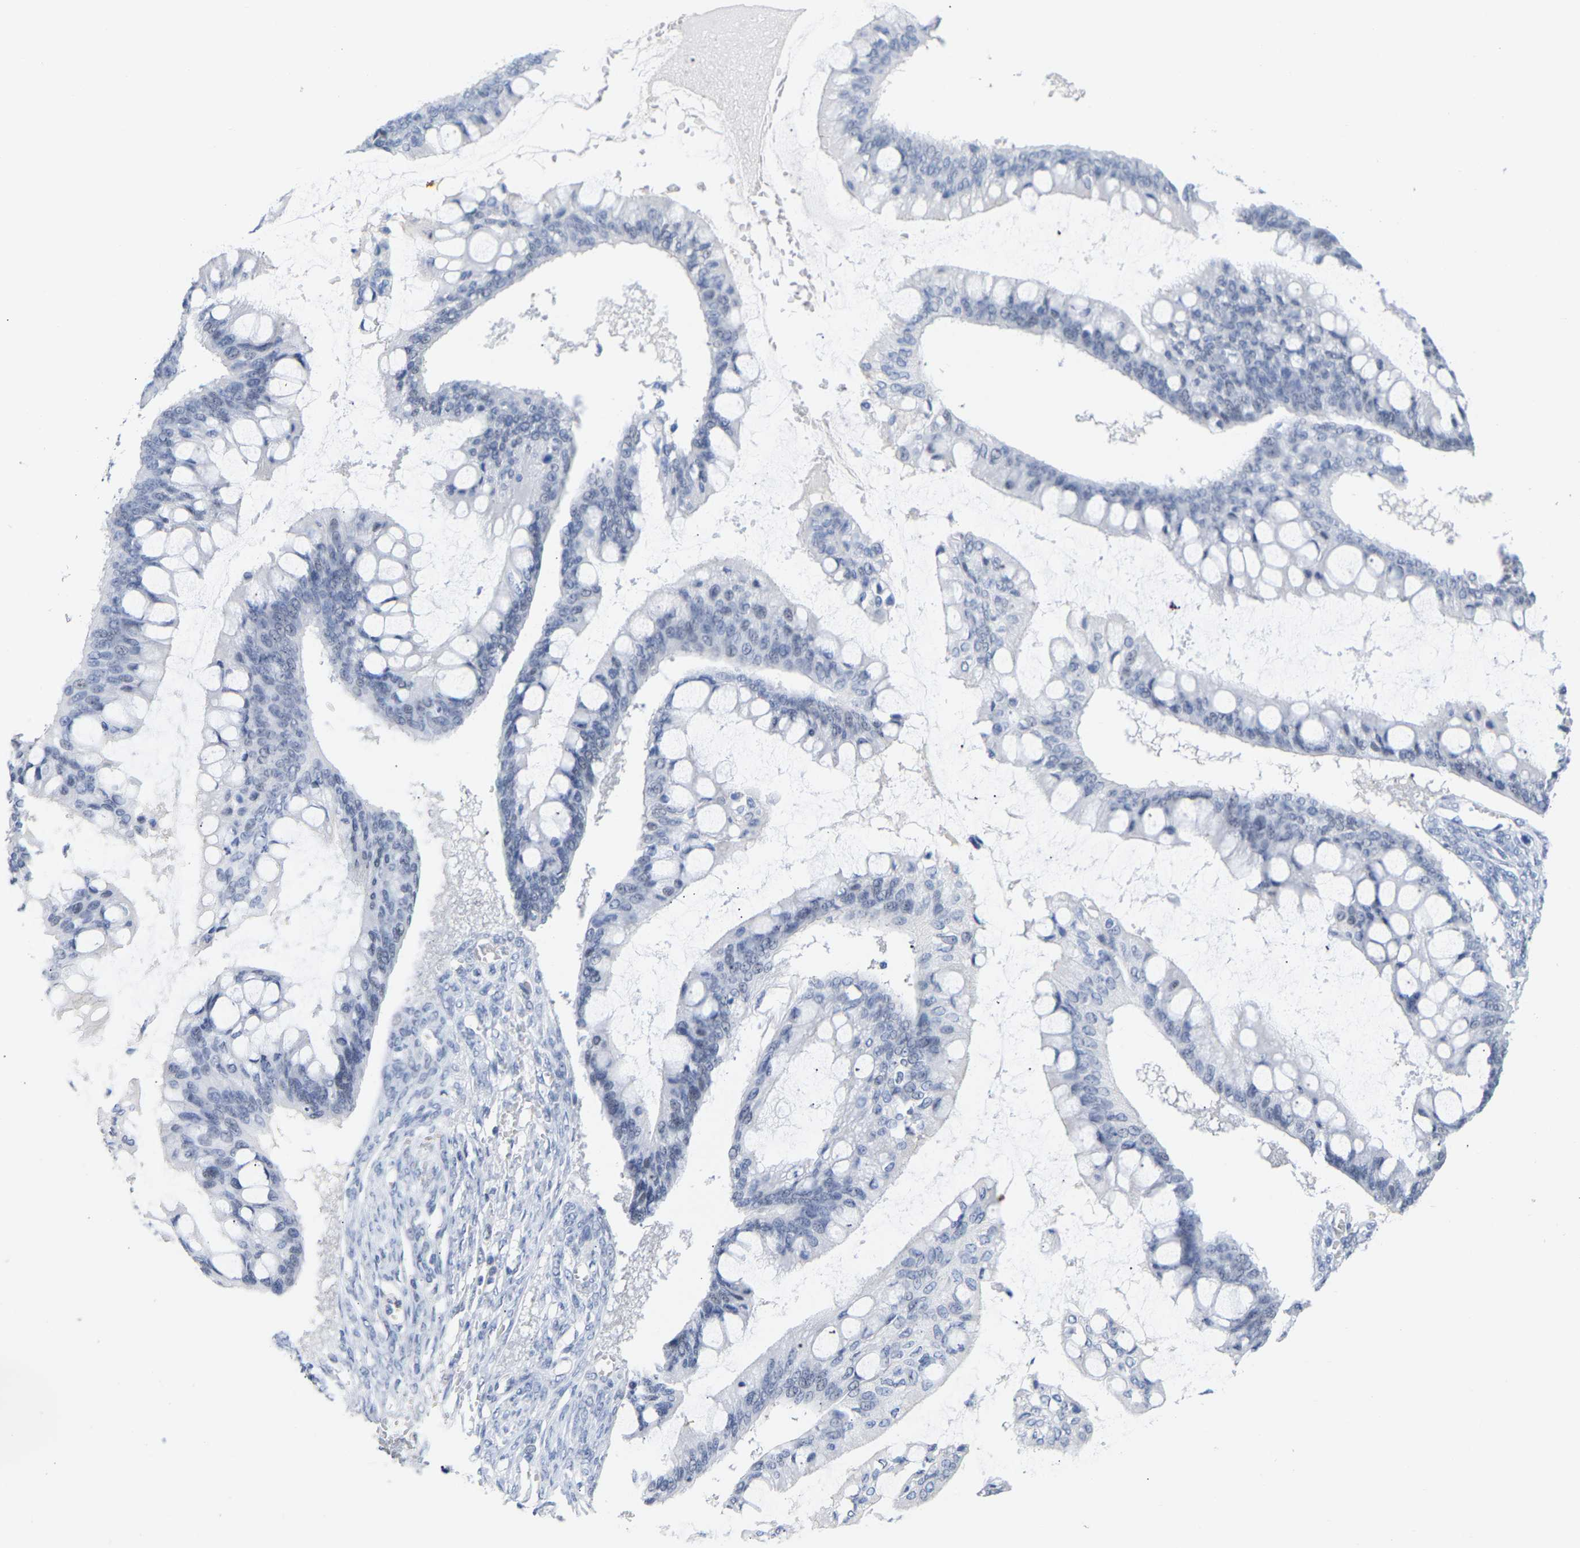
{"staining": {"intensity": "negative", "quantity": "none", "location": "none"}, "tissue": "ovarian cancer", "cell_type": "Tumor cells", "image_type": "cancer", "snomed": [{"axis": "morphology", "description": "Cystadenocarcinoma, mucinous, NOS"}, {"axis": "topography", "description": "Ovary"}], "caption": "A high-resolution micrograph shows IHC staining of ovarian mucinous cystadenocarcinoma, which displays no significant staining in tumor cells.", "gene": "AMPH", "patient": {"sex": "female", "age": 73}}